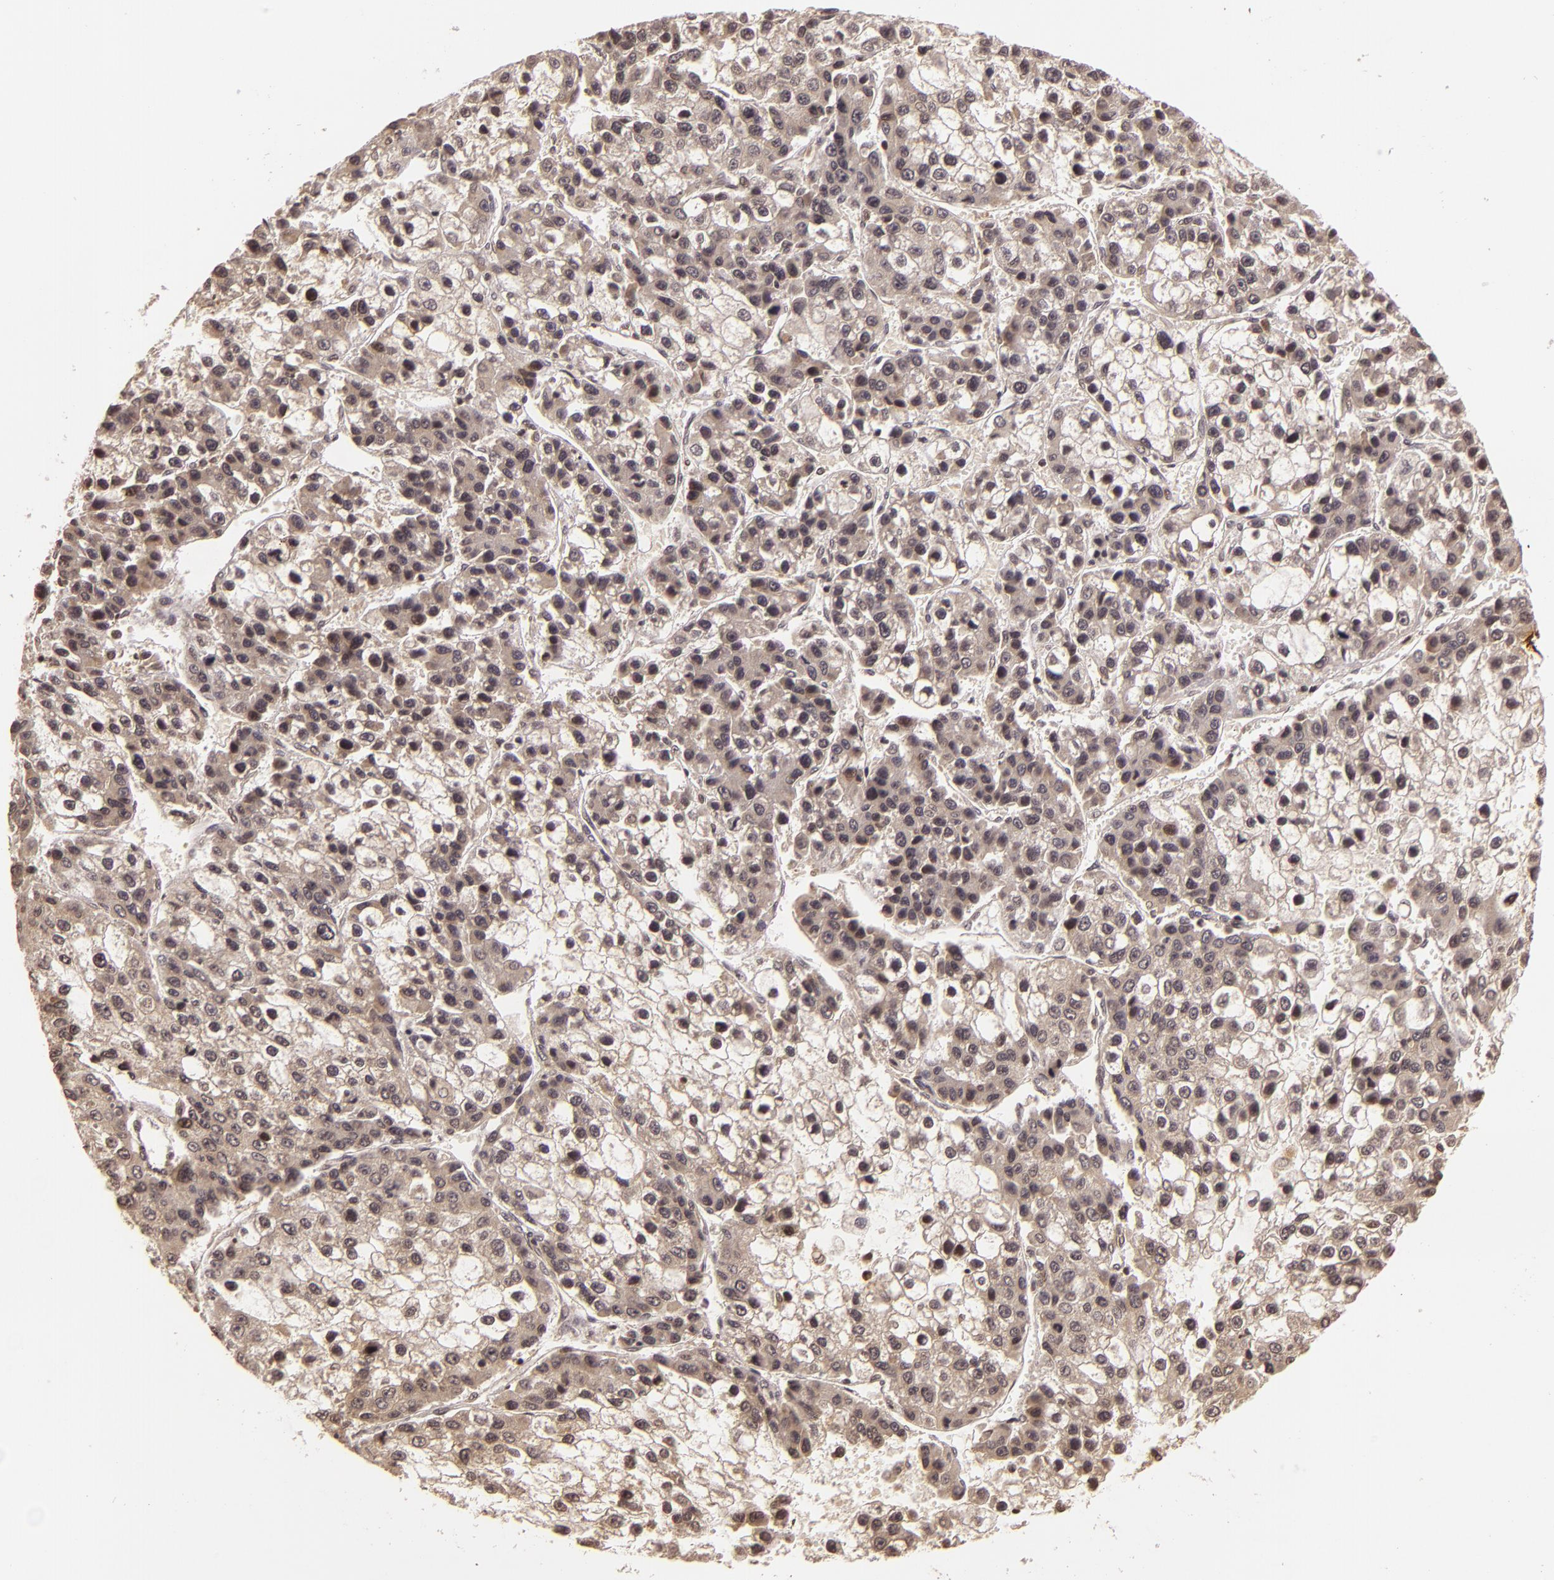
{"staining": {"intensity": "weak", "quantity": ">75%", "location": "cytoplasmic/membranous"}, "tissue": "liver cancer", "cell_type": "Tumor cells", "image_type": "cancer", "snomed": [{"axis": "morphology", "description": "Carcinoma, Hepatocellular, NOS"}, {"axis": "topography", "description": "Liver"}], "caption": "About >75% of tumor cells in human liver hepatocellular carcinoma reveal weak cytoplasmic/membranous protein positivity as visualized by brown immunohistochemical staining.", "gene": "TXNRD2", "patient": {"sex": "female", "age": 66}}